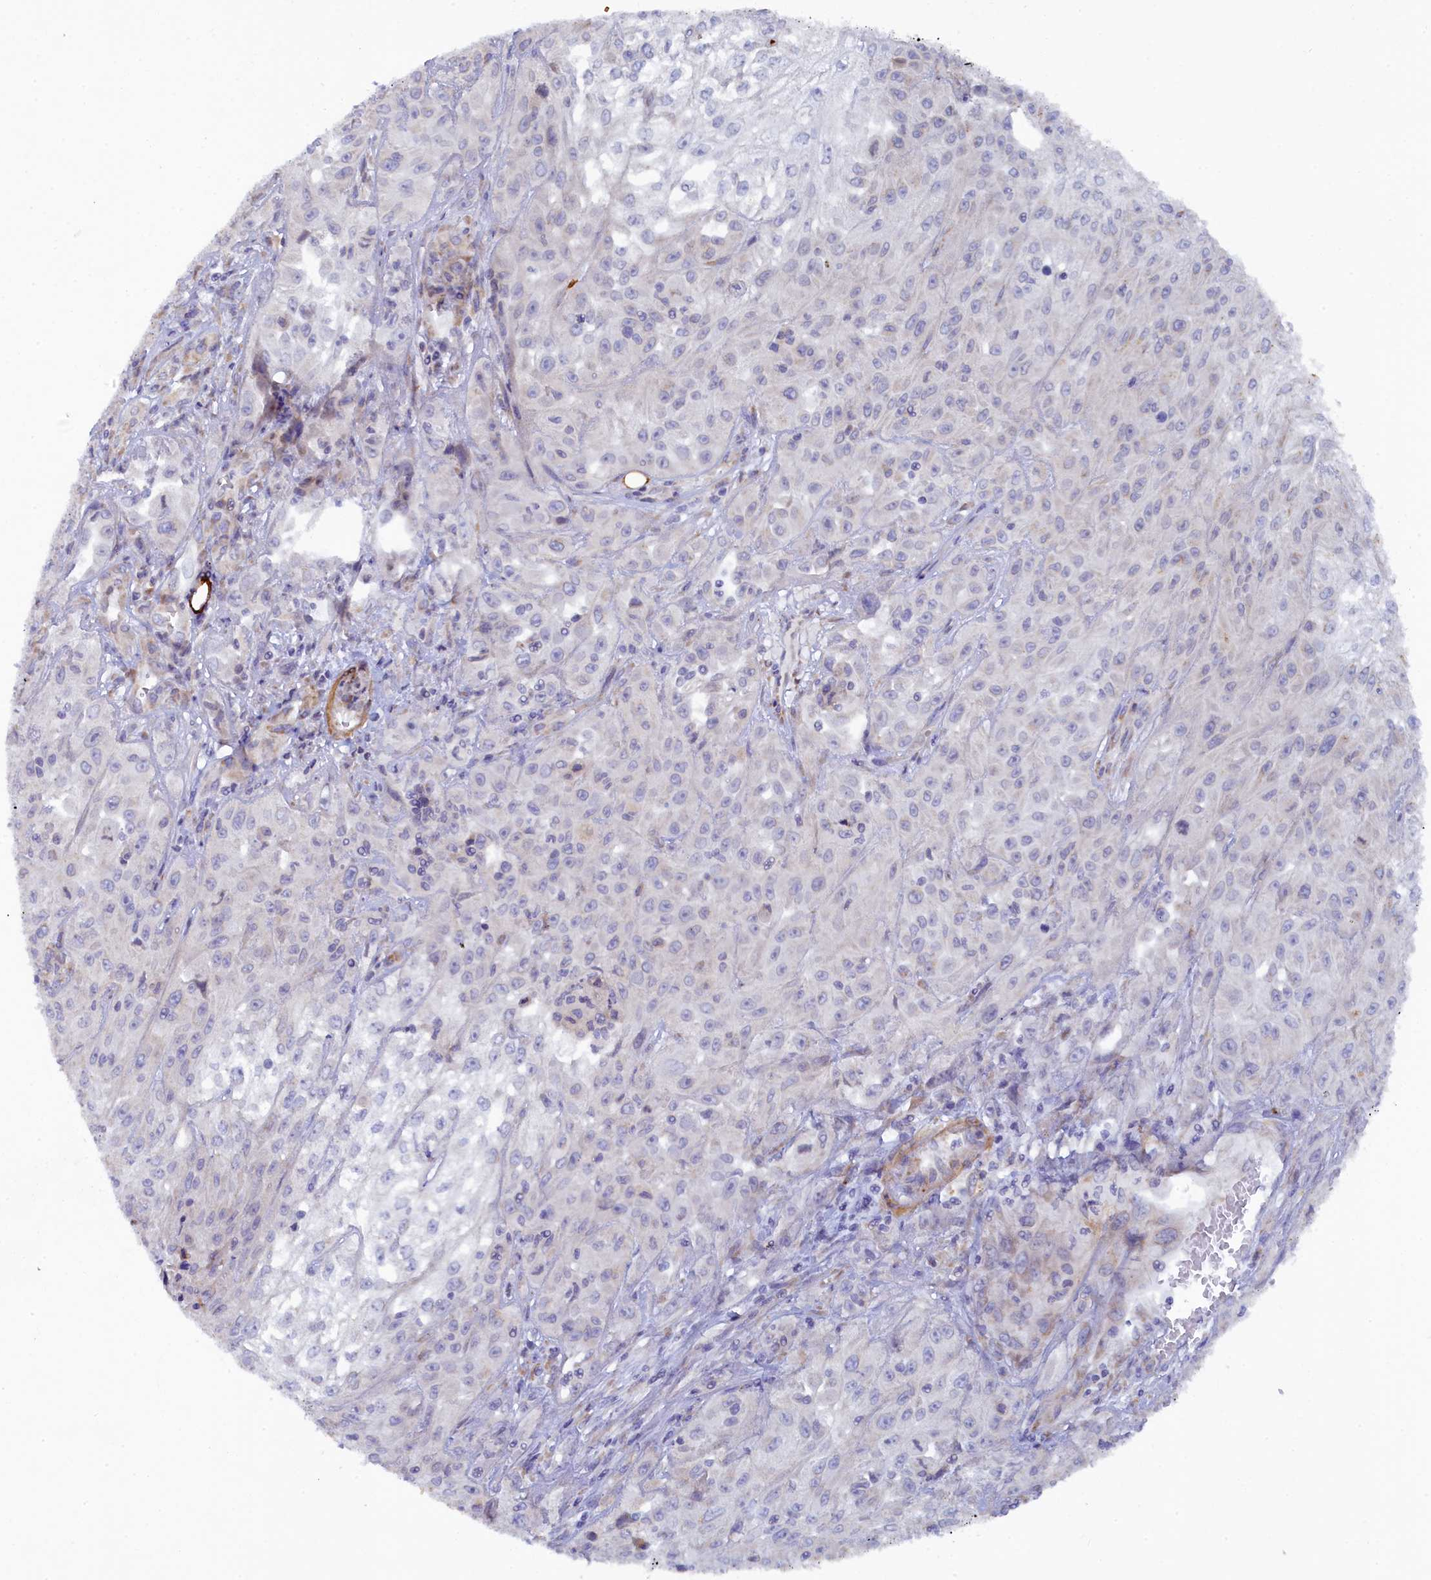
{"staining": {"intensity": "negative", "quantity": "none", "location": "none"}, "tissue": "skin cancer", "cell_type": "Tumor cells", "image_type": "cancer", "snomed": [{"axis": "morphology", "description": "Squamous cell carcinoma, NOS"}, {"axis": "morphology", "description": "Squamous cell carcinoma, metastatic, NOS"}, {"axis": "topography", "description": "Skin"}, {"axis": "topography", "description": "Lymph node"}], "caption": "Human skin cancer (squamous cell carcinoma) stained for a protein using immunohistochemistry demonstrates no staining in tumor cells.", "gene": "POGLUT3", "patient": {"sex": "male", "age": 75}}